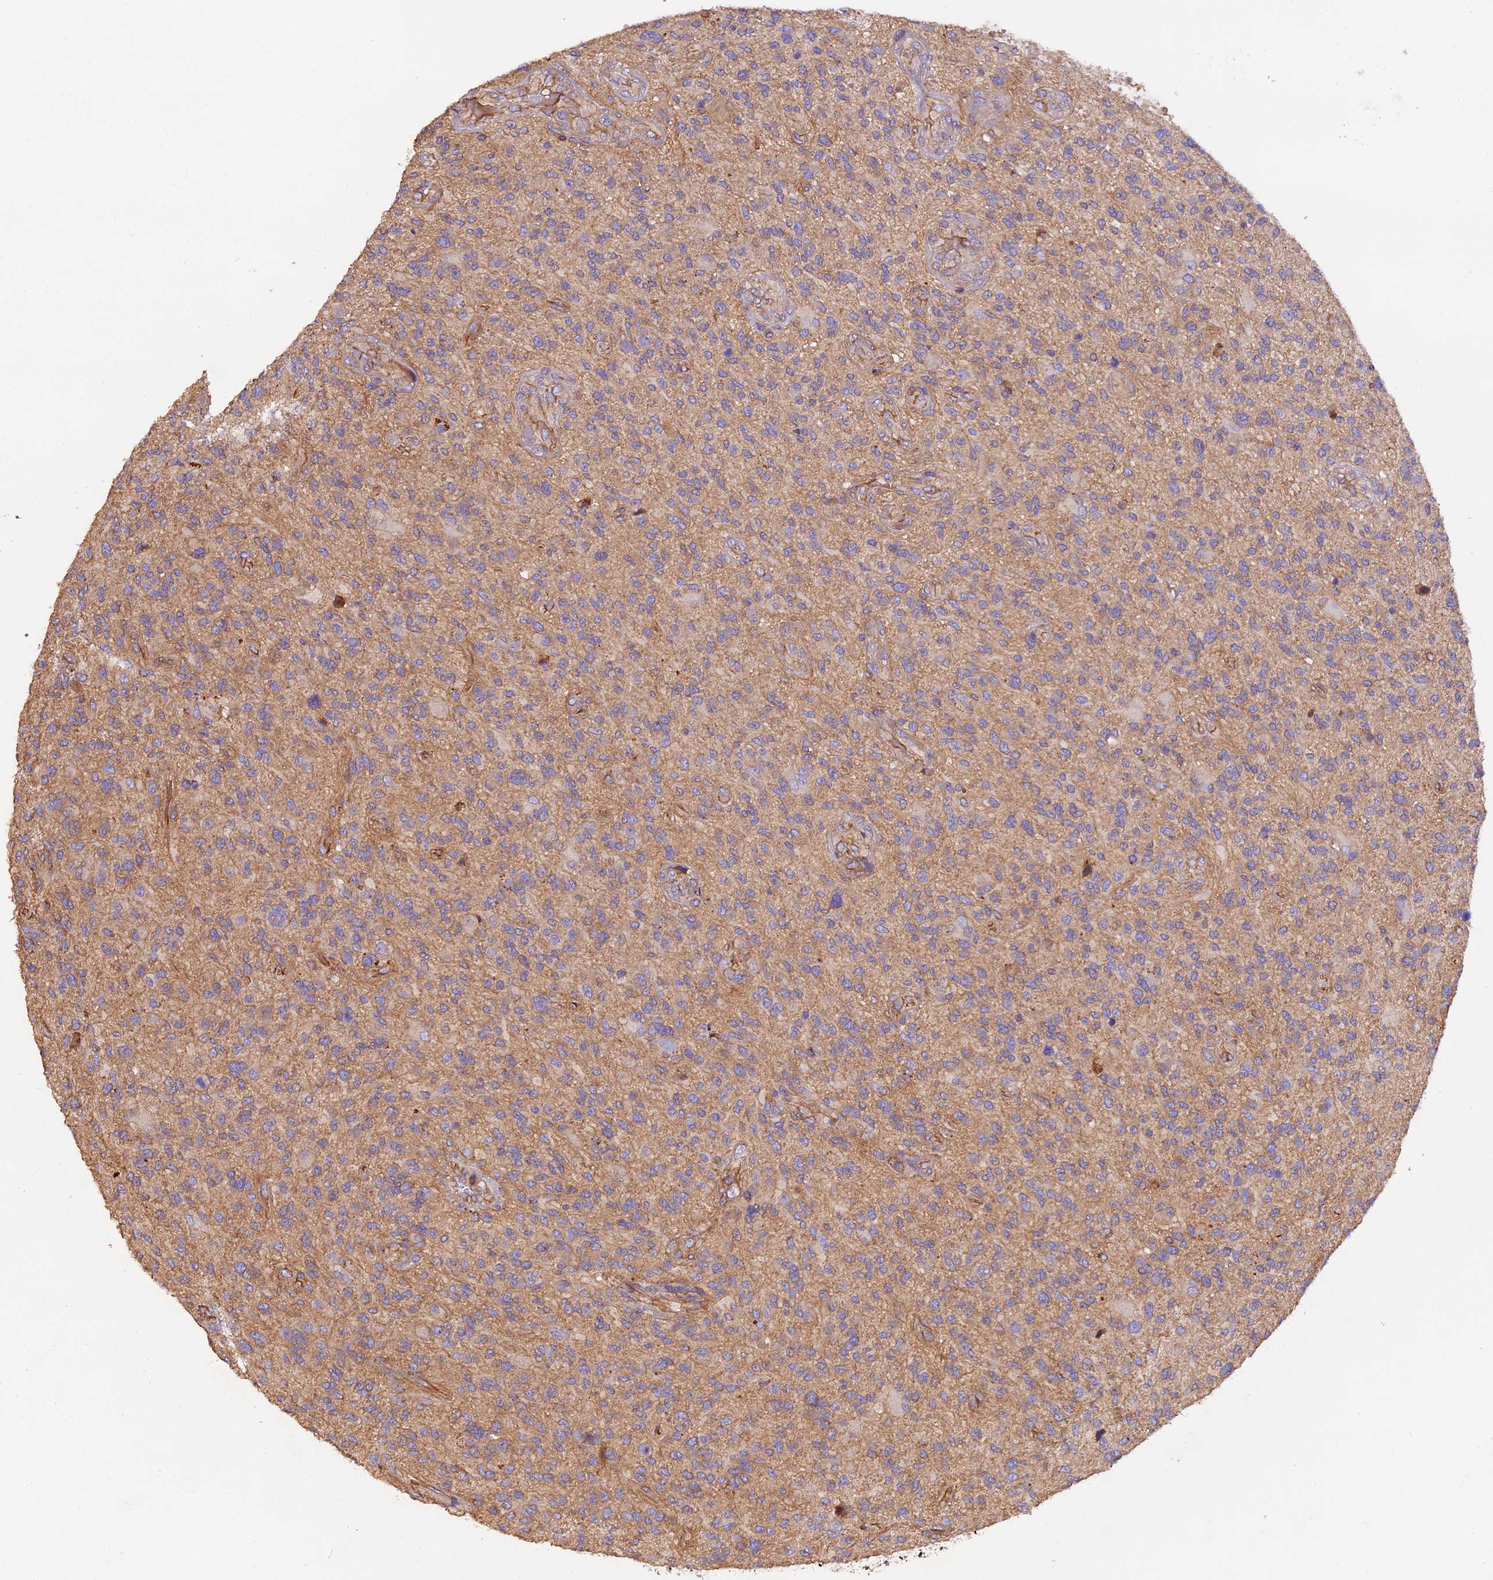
{"staining": {"intensity": "weak", "quantity": "25%-75%", "location": "cytoplasmic/membranous"}, "tissue": "glioma", "cell_type": "Tumor cells", "image_type": "cancer", "snomed": [{"axis": "morphology", "description": "Glioma, malignant, High grade"}, {"axis": "topography", "description": "Brain"}], "caption": "IHC (DAB (3,3'-diaminobenzidine)) staining of malignant glioma (high-grade) demonstrates weak cytoplasmic/membranous protein staining in about 25%-75% of tumor cells.", "gene": "ERMARD", "patient": {"sex": "male", "age": 47}}